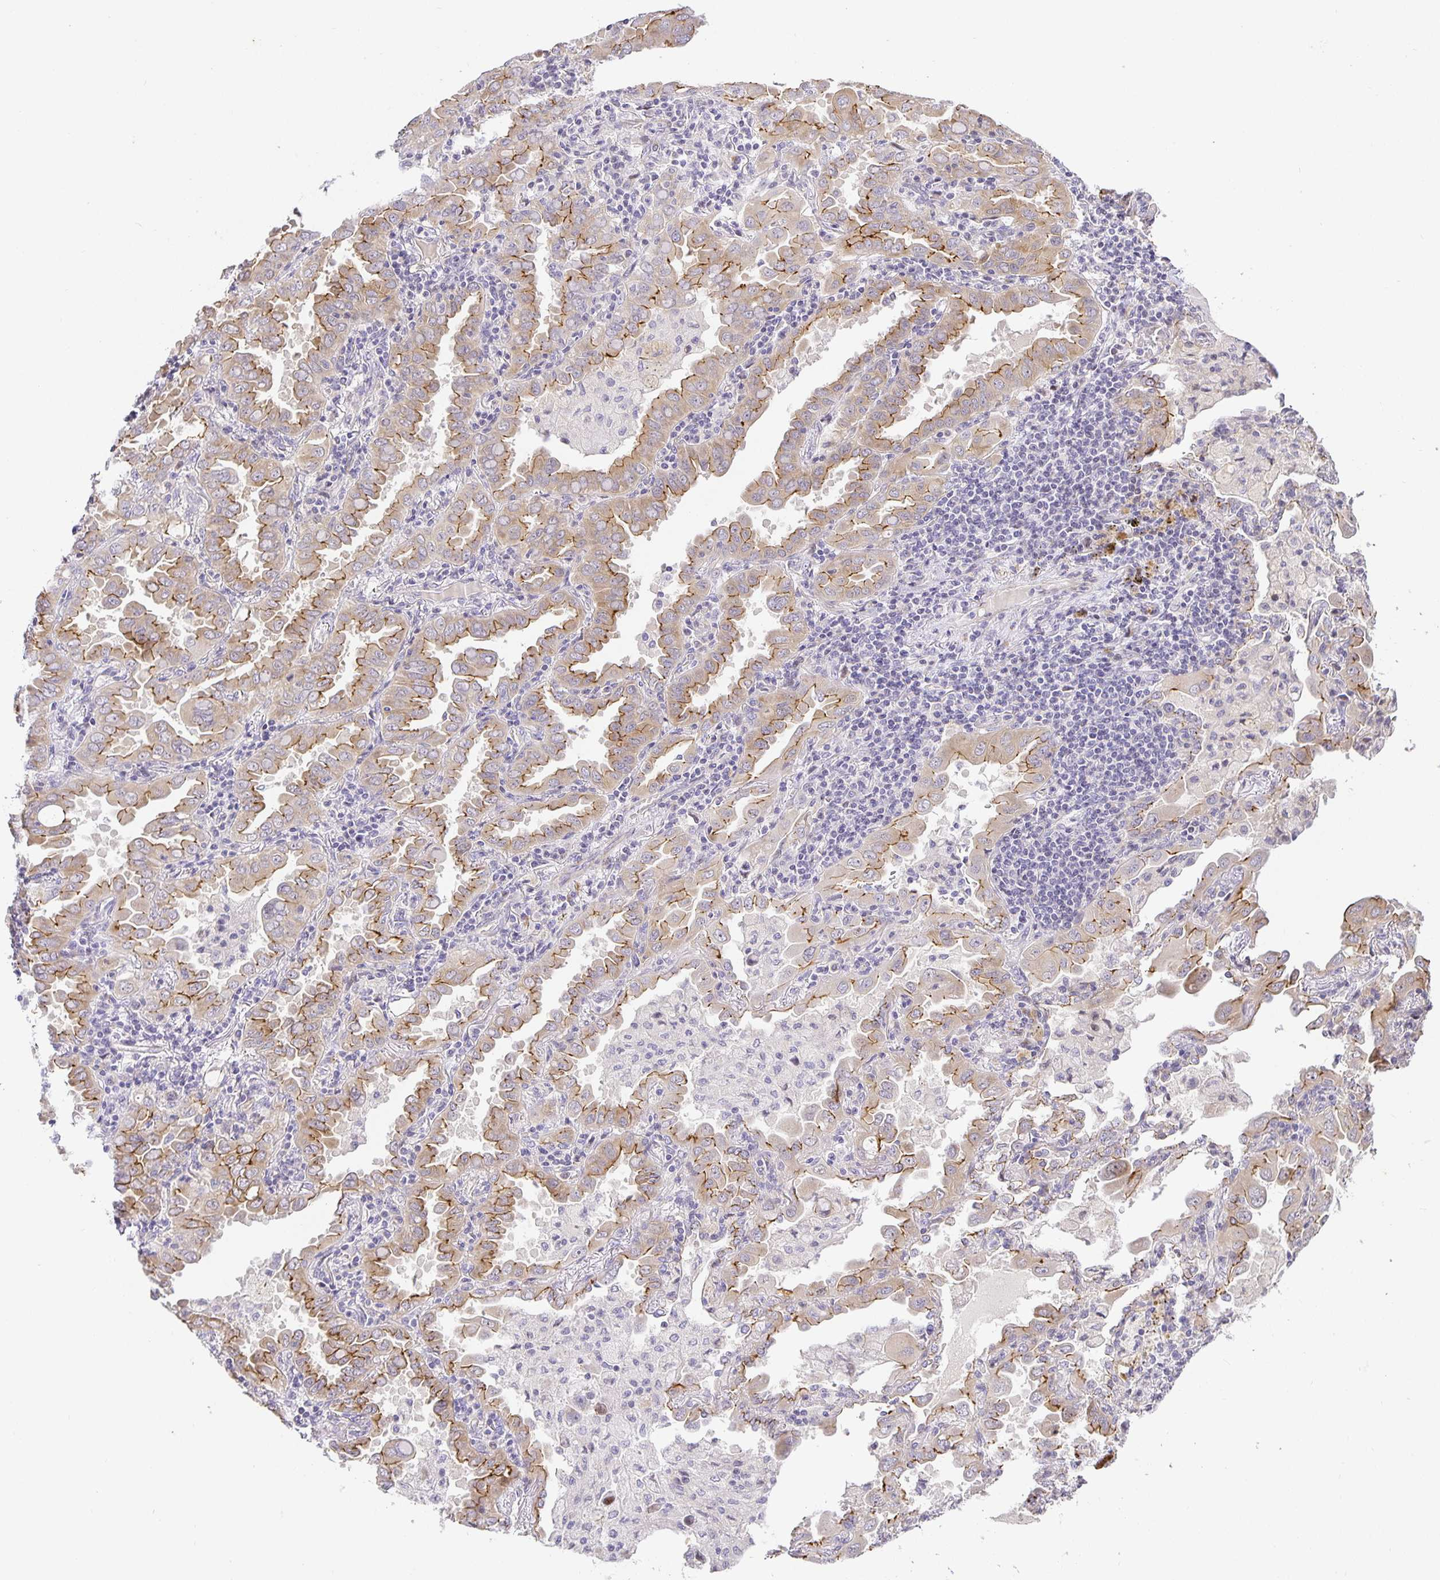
{"staining": {"intensity": "moderate", "quantity": "25%-75%", "location": "cytoplasmic/membranous"}, "tissue": "lung cancer", "cell_type": "Tumor cells", "image_type": "cancer", "snomed": [{"axis": "morphology", "description": "Adenocarcinoma, NOS"}, {"axis": "topography", "description": "Lung"}], "caption": "This is an image of immunohistochemistry staining of adenocarcinoma (lung), which shows moderate expression in the cytoplasmic/membranous of tumor cells.", "gene": "TJP3", "patient": {"sex": "male", "age": 64}}